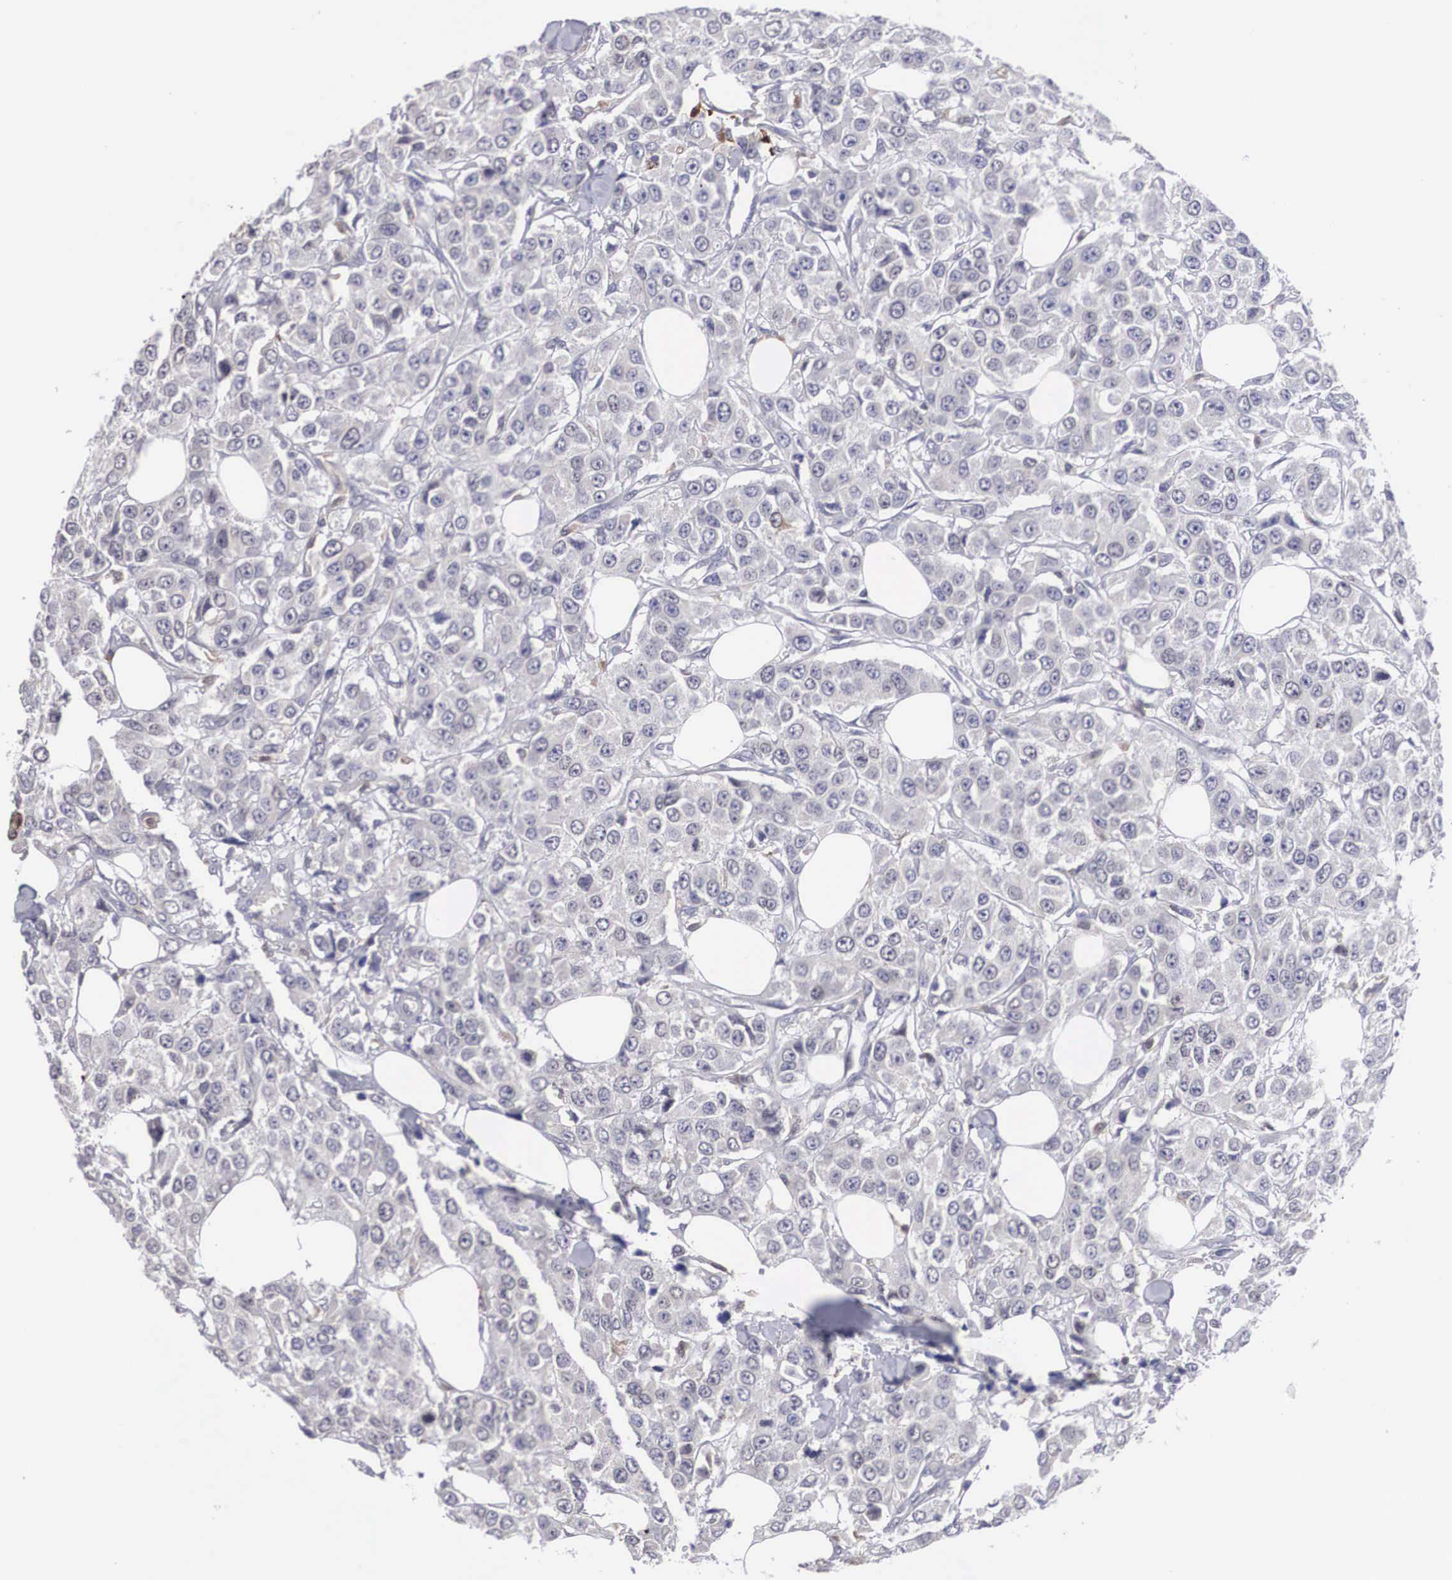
{"staining": {"intensity": "negative", "quantity": "none", "location": "none"}, "tissue": "breast cancer", "cell_type": "Tumor cells", "image_type": "cancer", "snomed": [{"axis": "morphology", "description": "Duct carcinoma"}, {"axis": "topography", "description": "Breast"}], "caption": "Histopathology image shows no significant protein staining in tumor cells of intraductal carcinoma (breast). The staining was performed using DAB (3,3'-diaminobenzidine) to visualize the protein expression in brown, while the nuclei were stained in blue with hematoxylin (Magnification: 20x).", "gene": "HMOX1", "patient": {"sex": "female", "age": 58}}